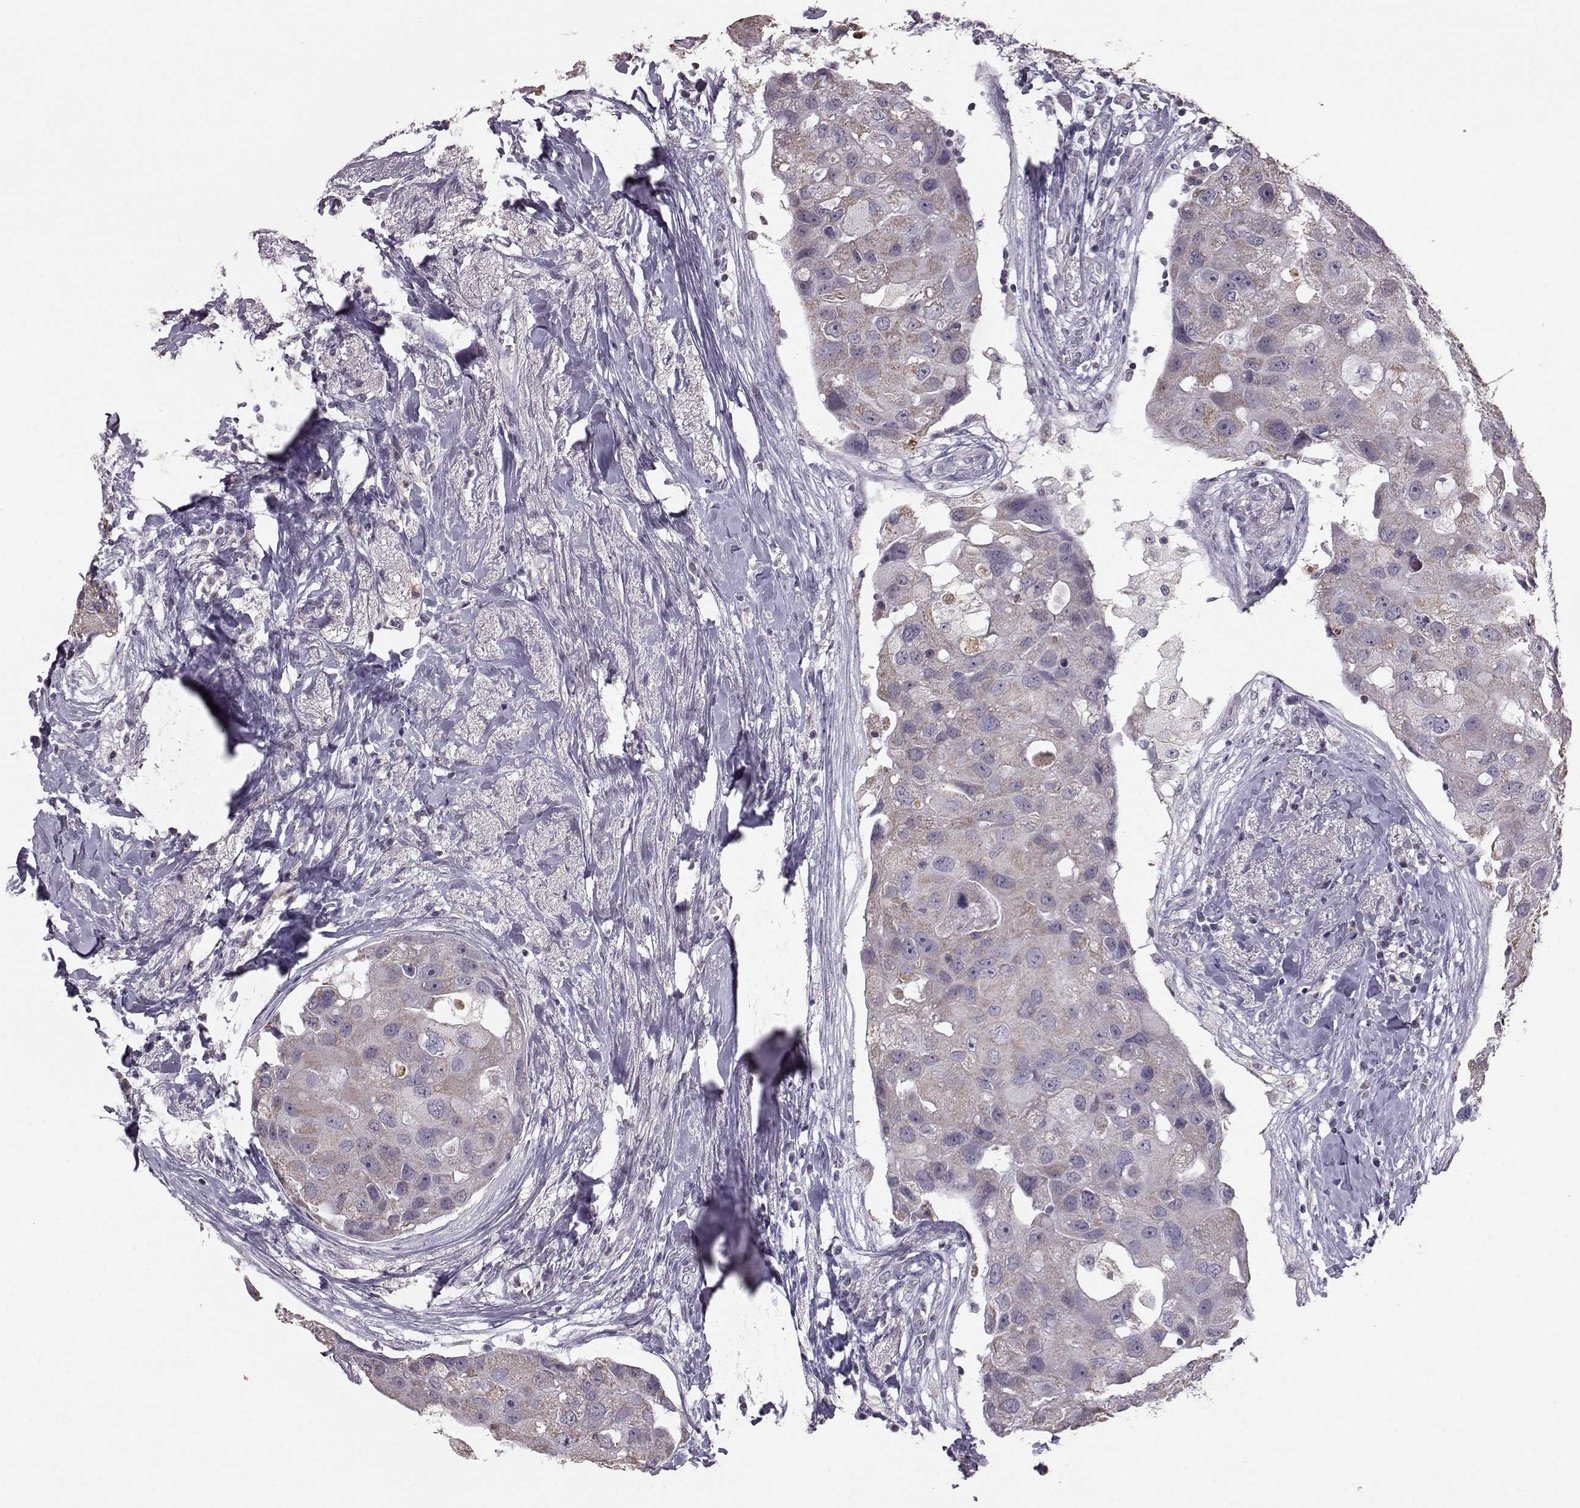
{"staining": {"intensity": "weak", "quantity": "<25%", "location": "cytoplasmic/membranous"}, "tissue": "breast cancer", "cell_type": "Tumor cells", "image_type": "cancer", "snomed": [{"axis": "morphology", "description": "Duct carcinoma"}, {"axis": "topography", "description": "Breast"}], "caption": "An IHC image of breast intraductal carcinoma is shown. There is no staining in tumor cells of breast intraductal carcinoma.", "gene": "ALDH3A1", "patient": {"sex": "female", "age": 43}}